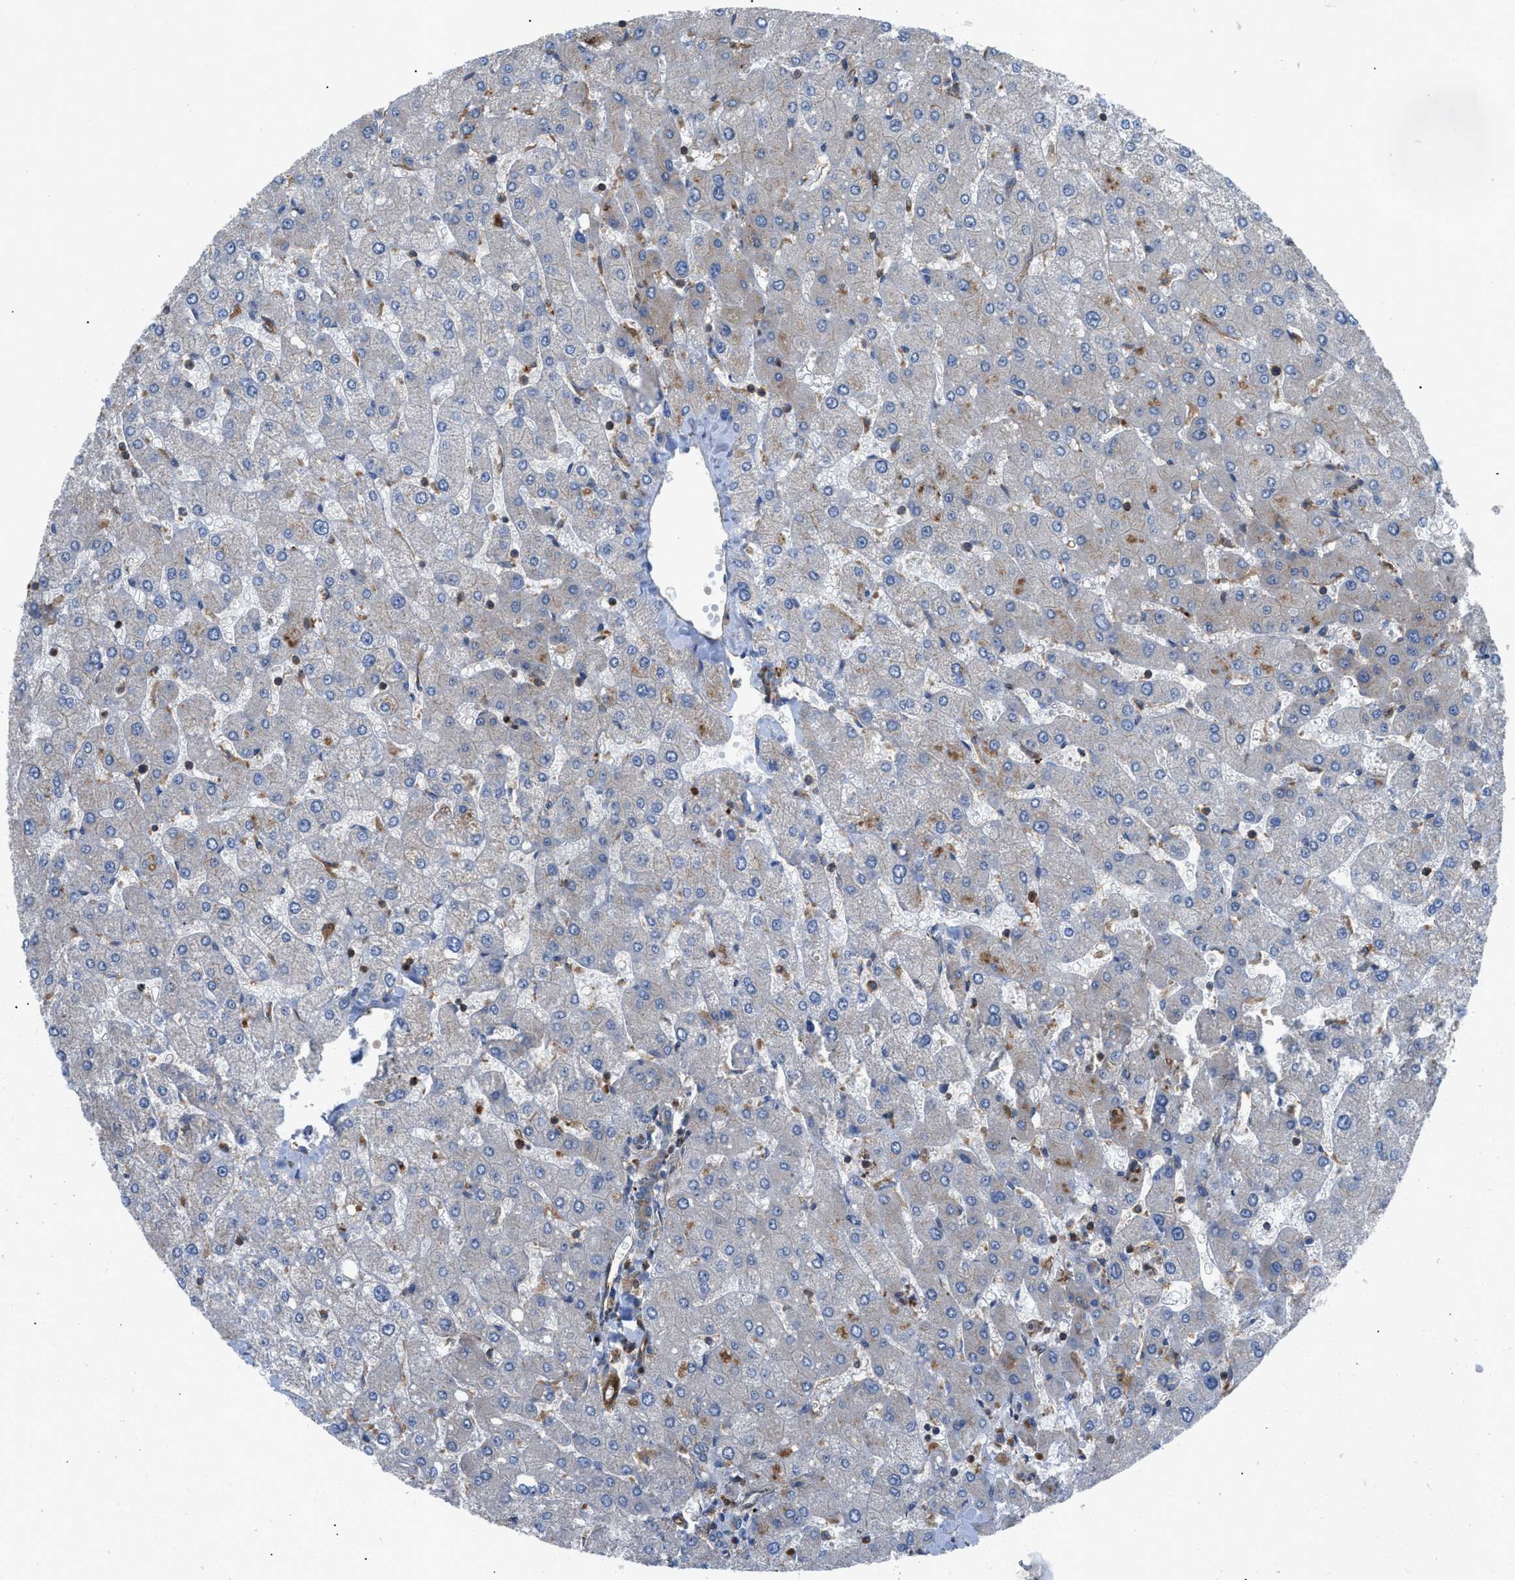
{"staining": {"intensity": "weak", "quantity": "25%-75%", "location": "cytoplasmic/membranous"}, "tissue": "liver", "cell_type": "Cholangiocytes", "image_type": "normal", "snomed": [{"axis": "morphology", "description": "Normal tissue, NOS"}, {"axis": "topography", "description": "Liver"}], "caption": "High-magnification brightfield microscopy of benign liver stained with DAB (3,3'-diaminobenzidine) (brown) and counterstained with hematoxylin (blue). cholangiocytes exhibit weak cytoplasmic/membranous staining is appreciated in approximately25%-75% of cells.", "gene": "PTPRE", "patient": {"sex": "male", "age": 55}}